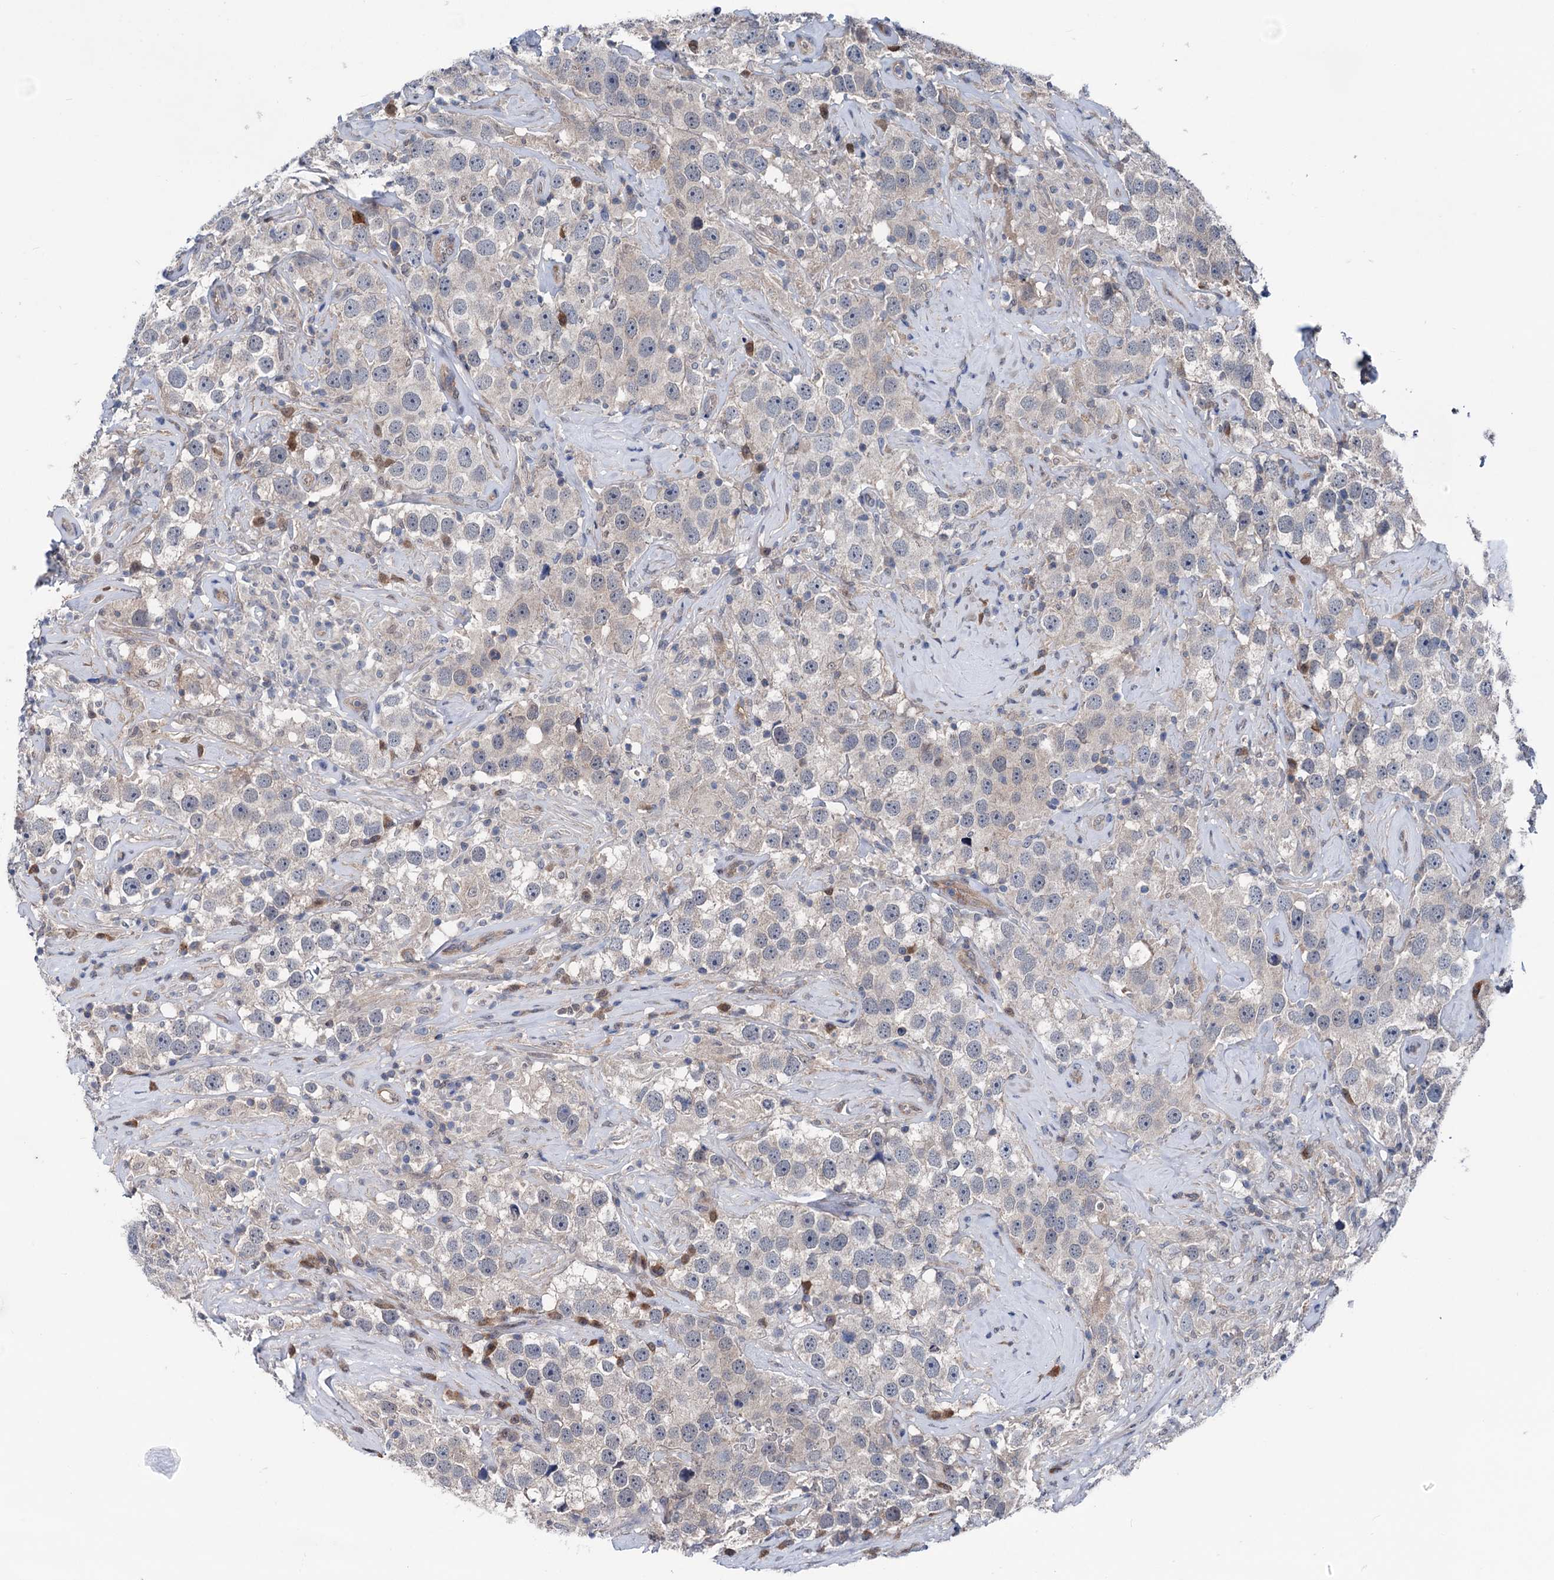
{"staining": {"intensity": "weak", "quantity": "<25%", "location": "cytoplasmic/membranous"}, "tissue": "testis cancer", "cell_type": "Tumor cells", "image_type": "cancer", "snomed": [{"axis": "morphology", "description": "Seminoma, NOS"}, {"axis": "topography", "description": "Testis"}], "caption": "Immunohistochemical staining of testis seminoma demonstrates no significant positivity in tumor cells. (DAB (3,3'-diaminobenzidine) immunohistochemistry (IHC), high magnification).", "gene": "GLO1", "patient": {"sex": "male", "age": 49}}